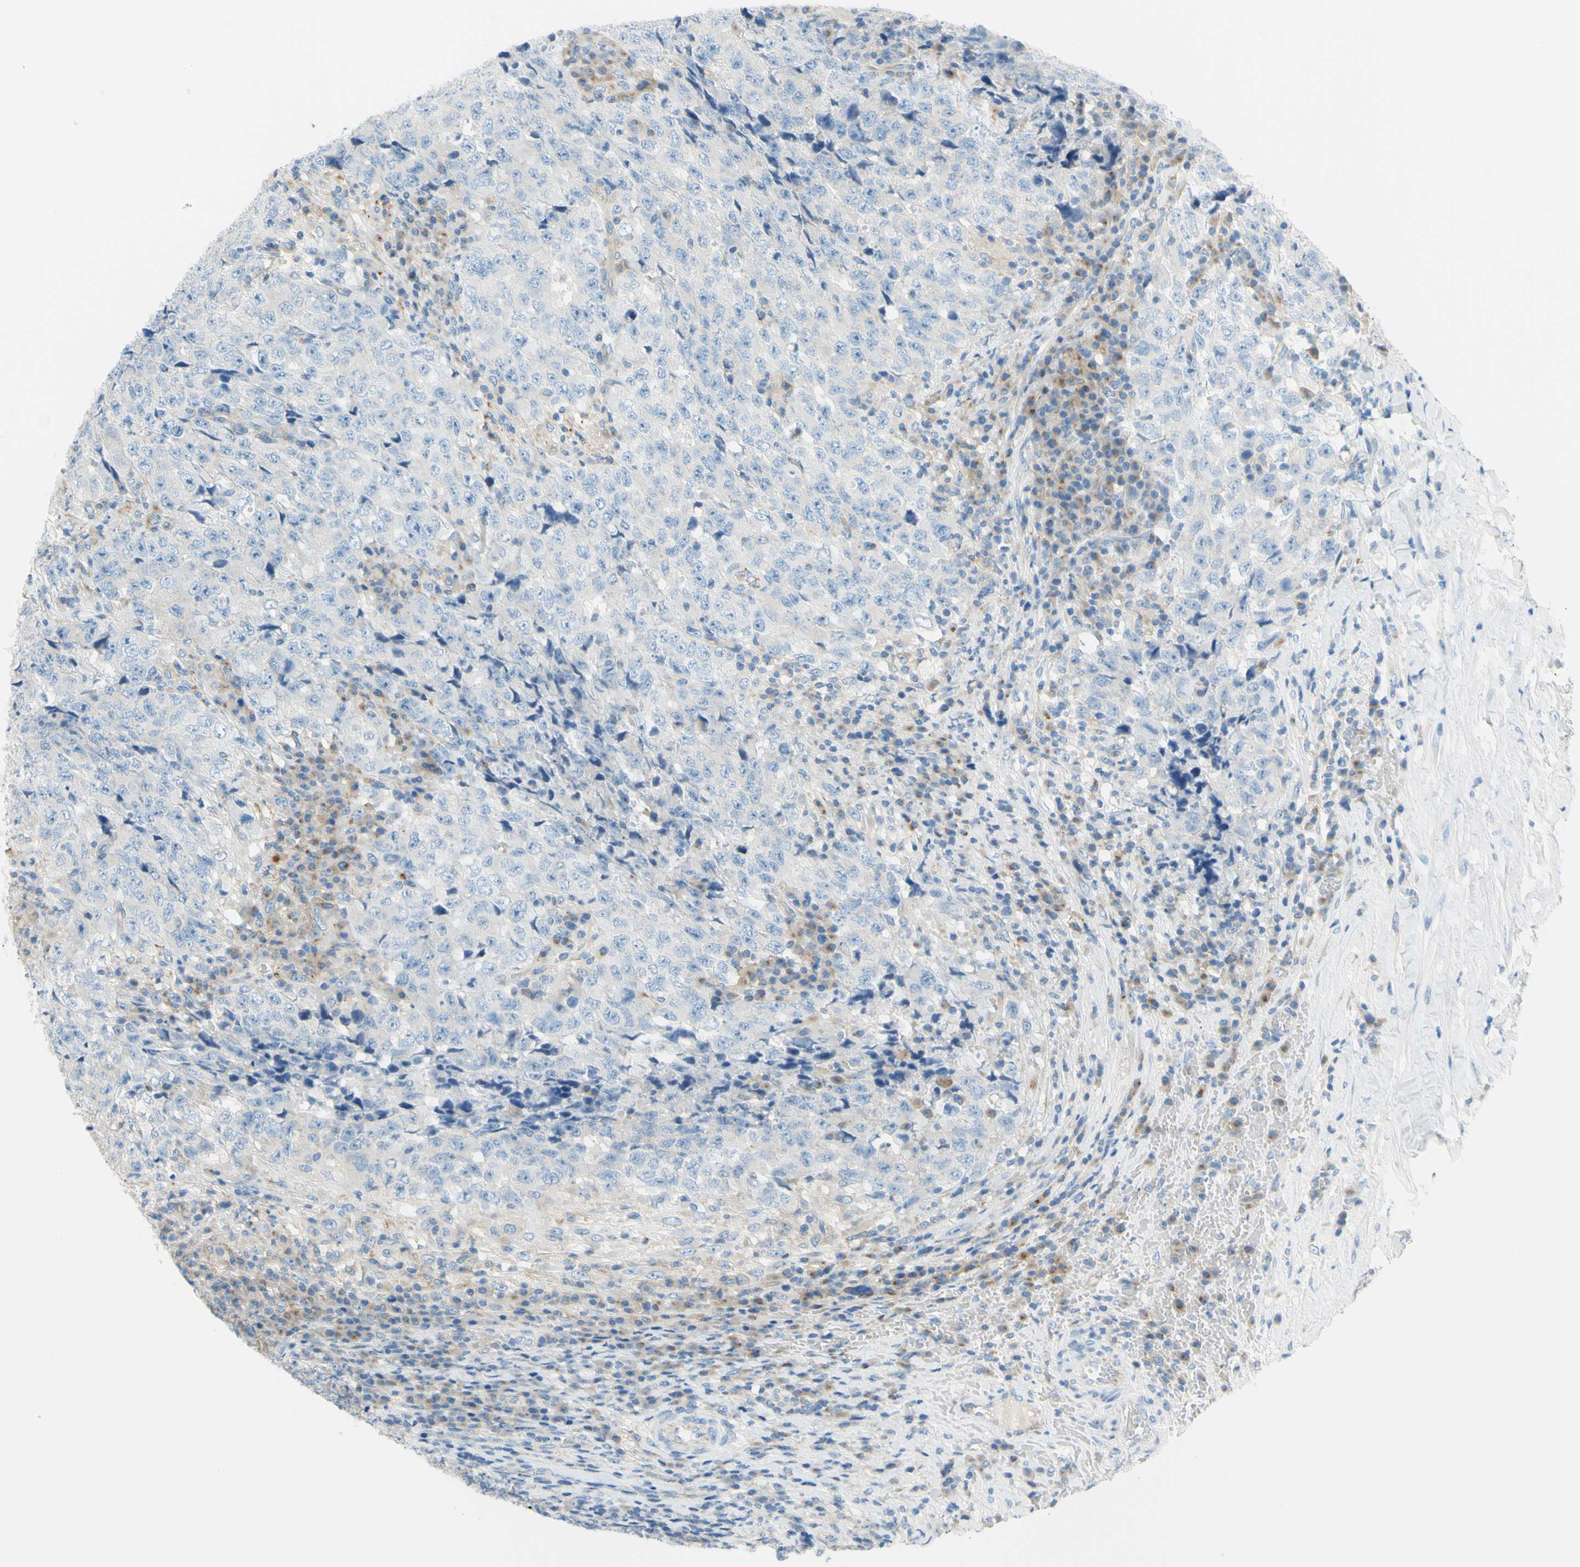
{"staining": {"intensity": "negative", "quantity": "none", "location": "none"}, "tissue": "testis cancer", "cell_type": "Tumor cells", "image_type": "cancer", "snomed": [{"axis": "morphology", "description": "Necrosis, NOS"}, {"axis": "morphology", "description": "Carcinoma, Embryonal, NOS"}, {"axis": "topography", "description": "Testis"}], "caption": "An immunohistochemistry micrograph of testis cancer is shown. There is no staining in tumor cells of testis cancer.", "gene": "FRMD4B", "patient": {"sex": "male", "age": 19}}